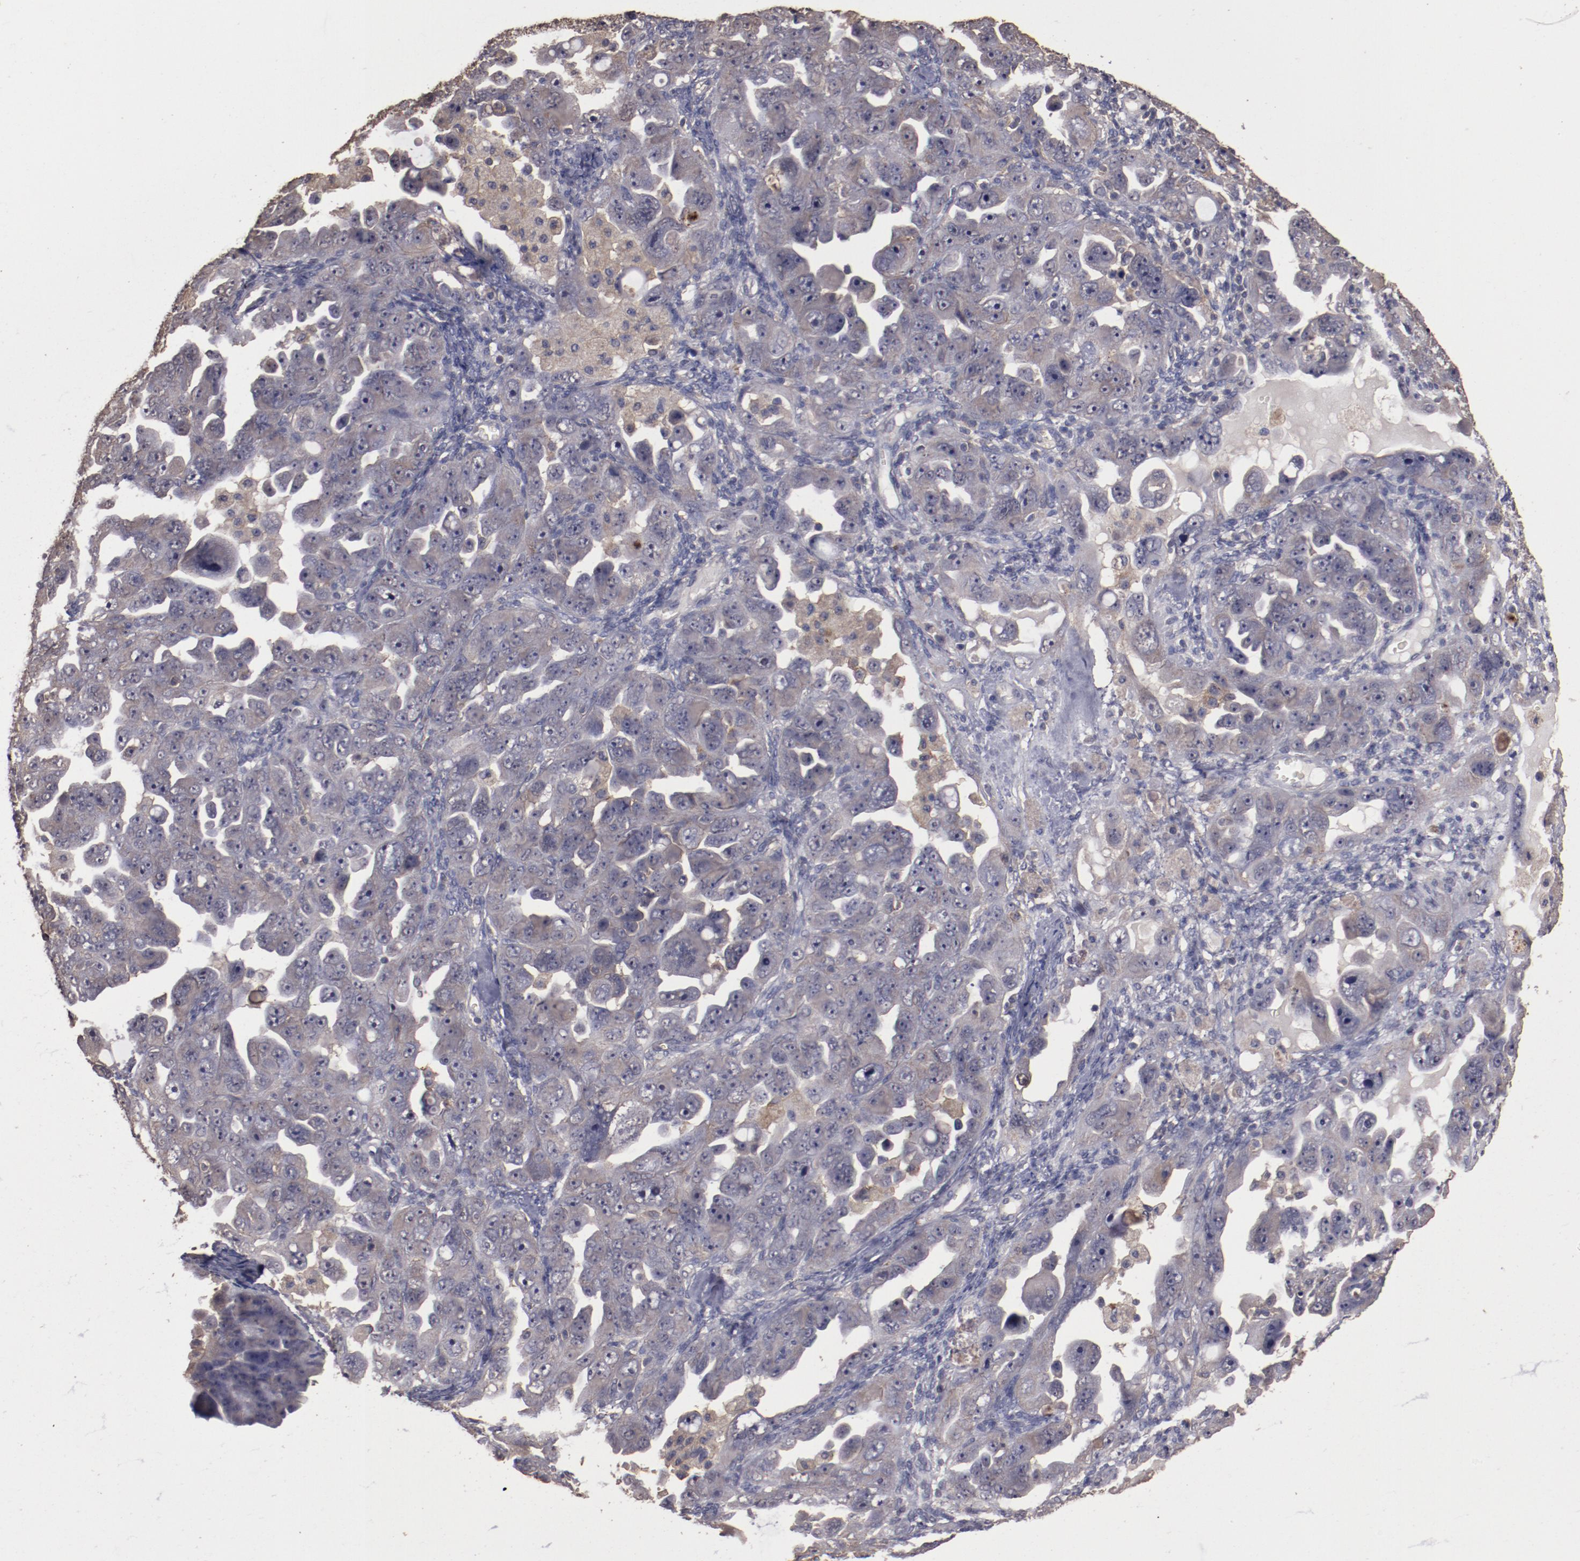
{"staining": {"intensity": "weak", "quantity": "25%-75%", "location": "cytoplasmic/membranous"}, "tissue": "ovarian cancer", "cell_type": "Tumor cells", "image_type": "cancer", "snomed": [{"axis": "morphology", "description": "Cystadenocarcinoma, serous, NOS"}, {"axis": "topography", "description": "Ovary"}], "caption": "The immunohistochemical stain highlights weak cytoplasmic/membranous expression in tumor cells of ovarian serous cystadenocarcinoma tissue. The staining was performed using DAB (3,3'-diaminobenzidine) to visualize the protein expression in brown, while the nuclei were stained in blue with hematoxylin (Magnification: 20x).", "gene": "FAT1", "patient": {"sex": "female", "age": 66}}